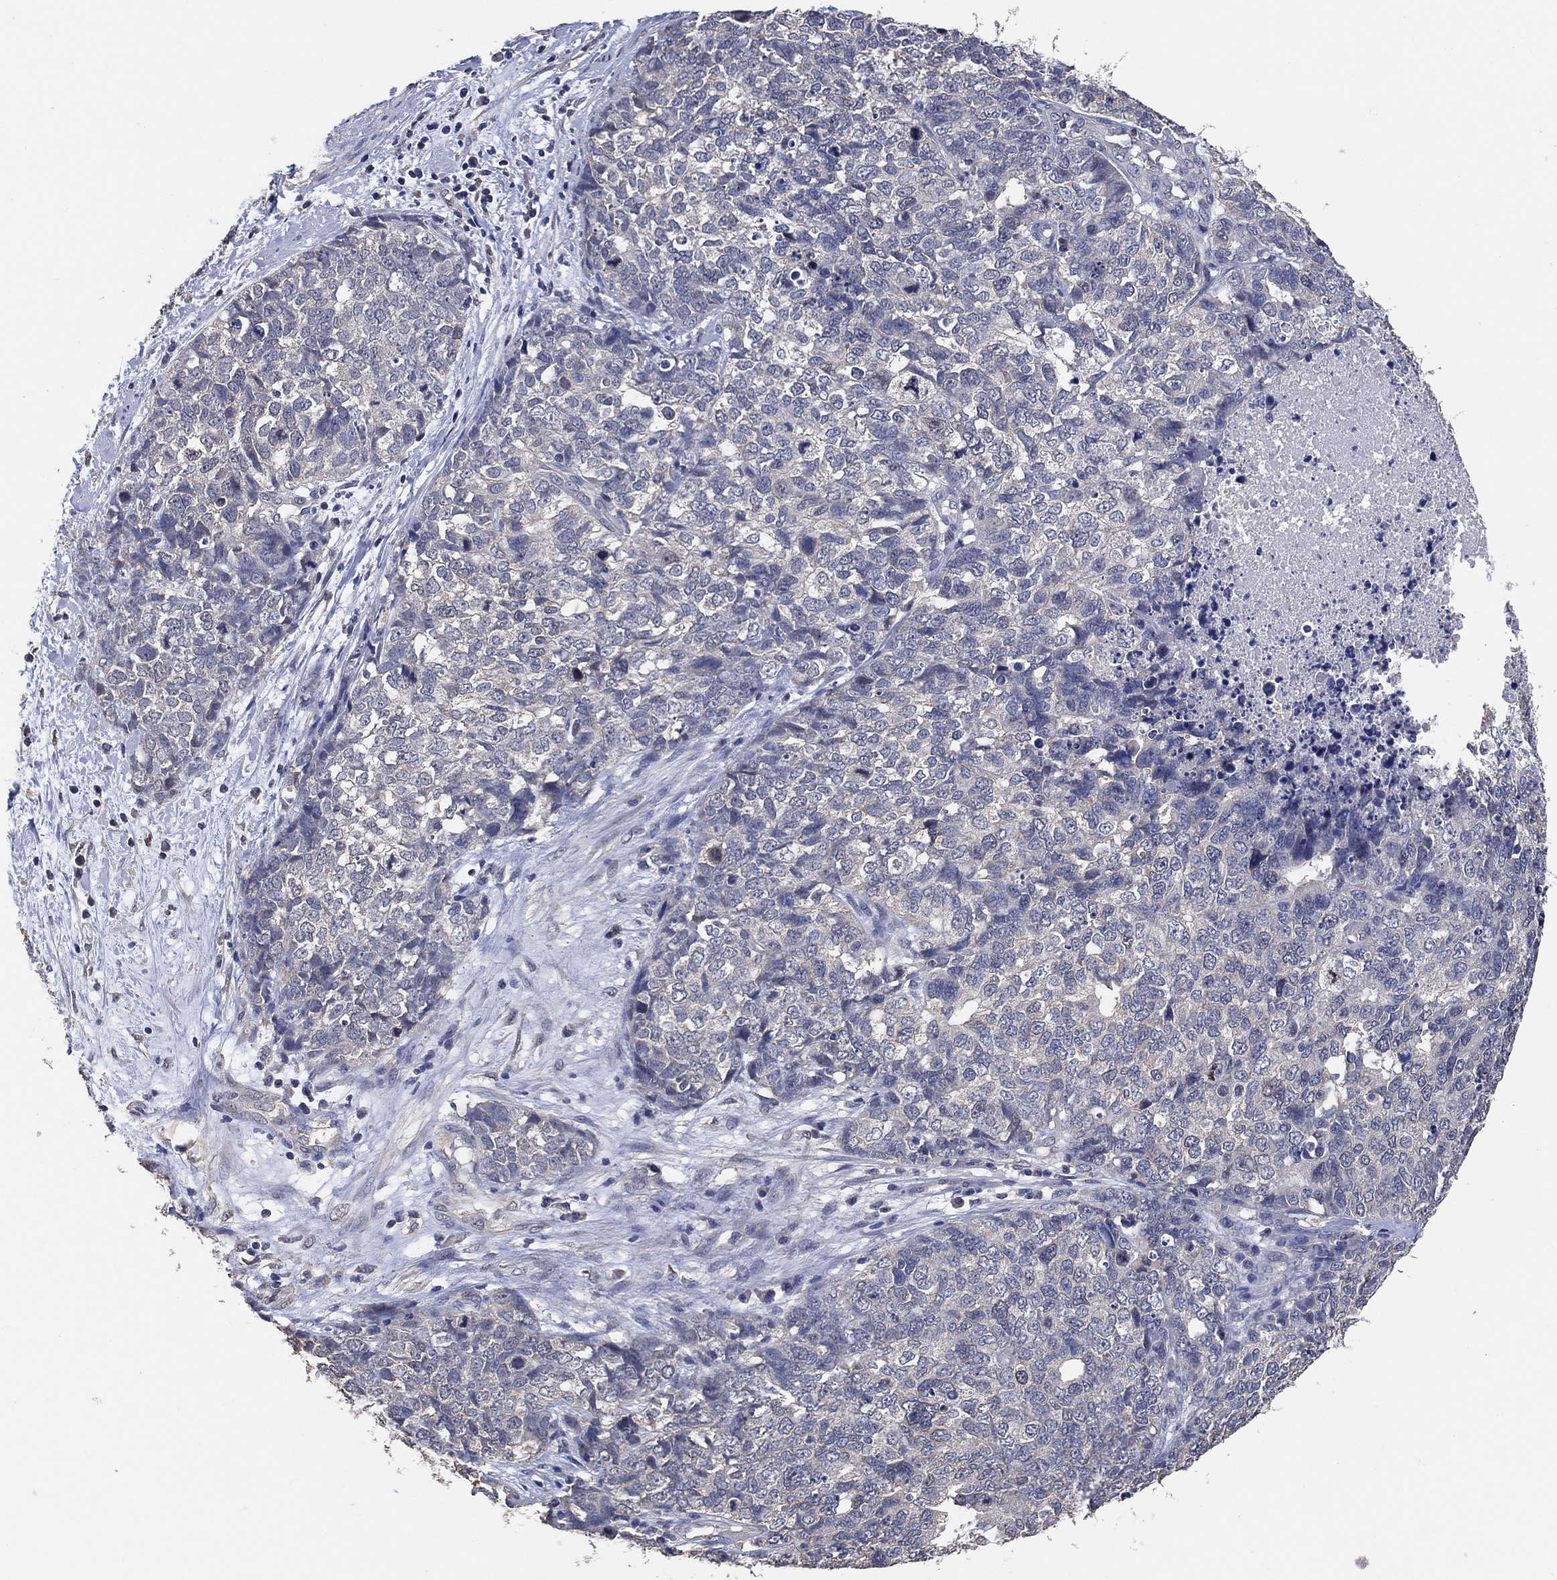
{"staining": {"intensity": "negative", "quantity": "none", "location": "none"}, "tissue": "cervical cancer", "cell_type": "Tumor cells", "image_type": "cancer", "snomed": [{"axis": "morphology", "description": "Squamous cell carcinoma, NOS"}, {"axis": "topography", "description": "Cervix"}], "caption": "Cervical cancer (squamous cell carcinoma) was stained to show a protein in brown. There is no significant expression in tumor cells.", "gene": "KLK5", "patient": {"sex": "female", "age": 63}}